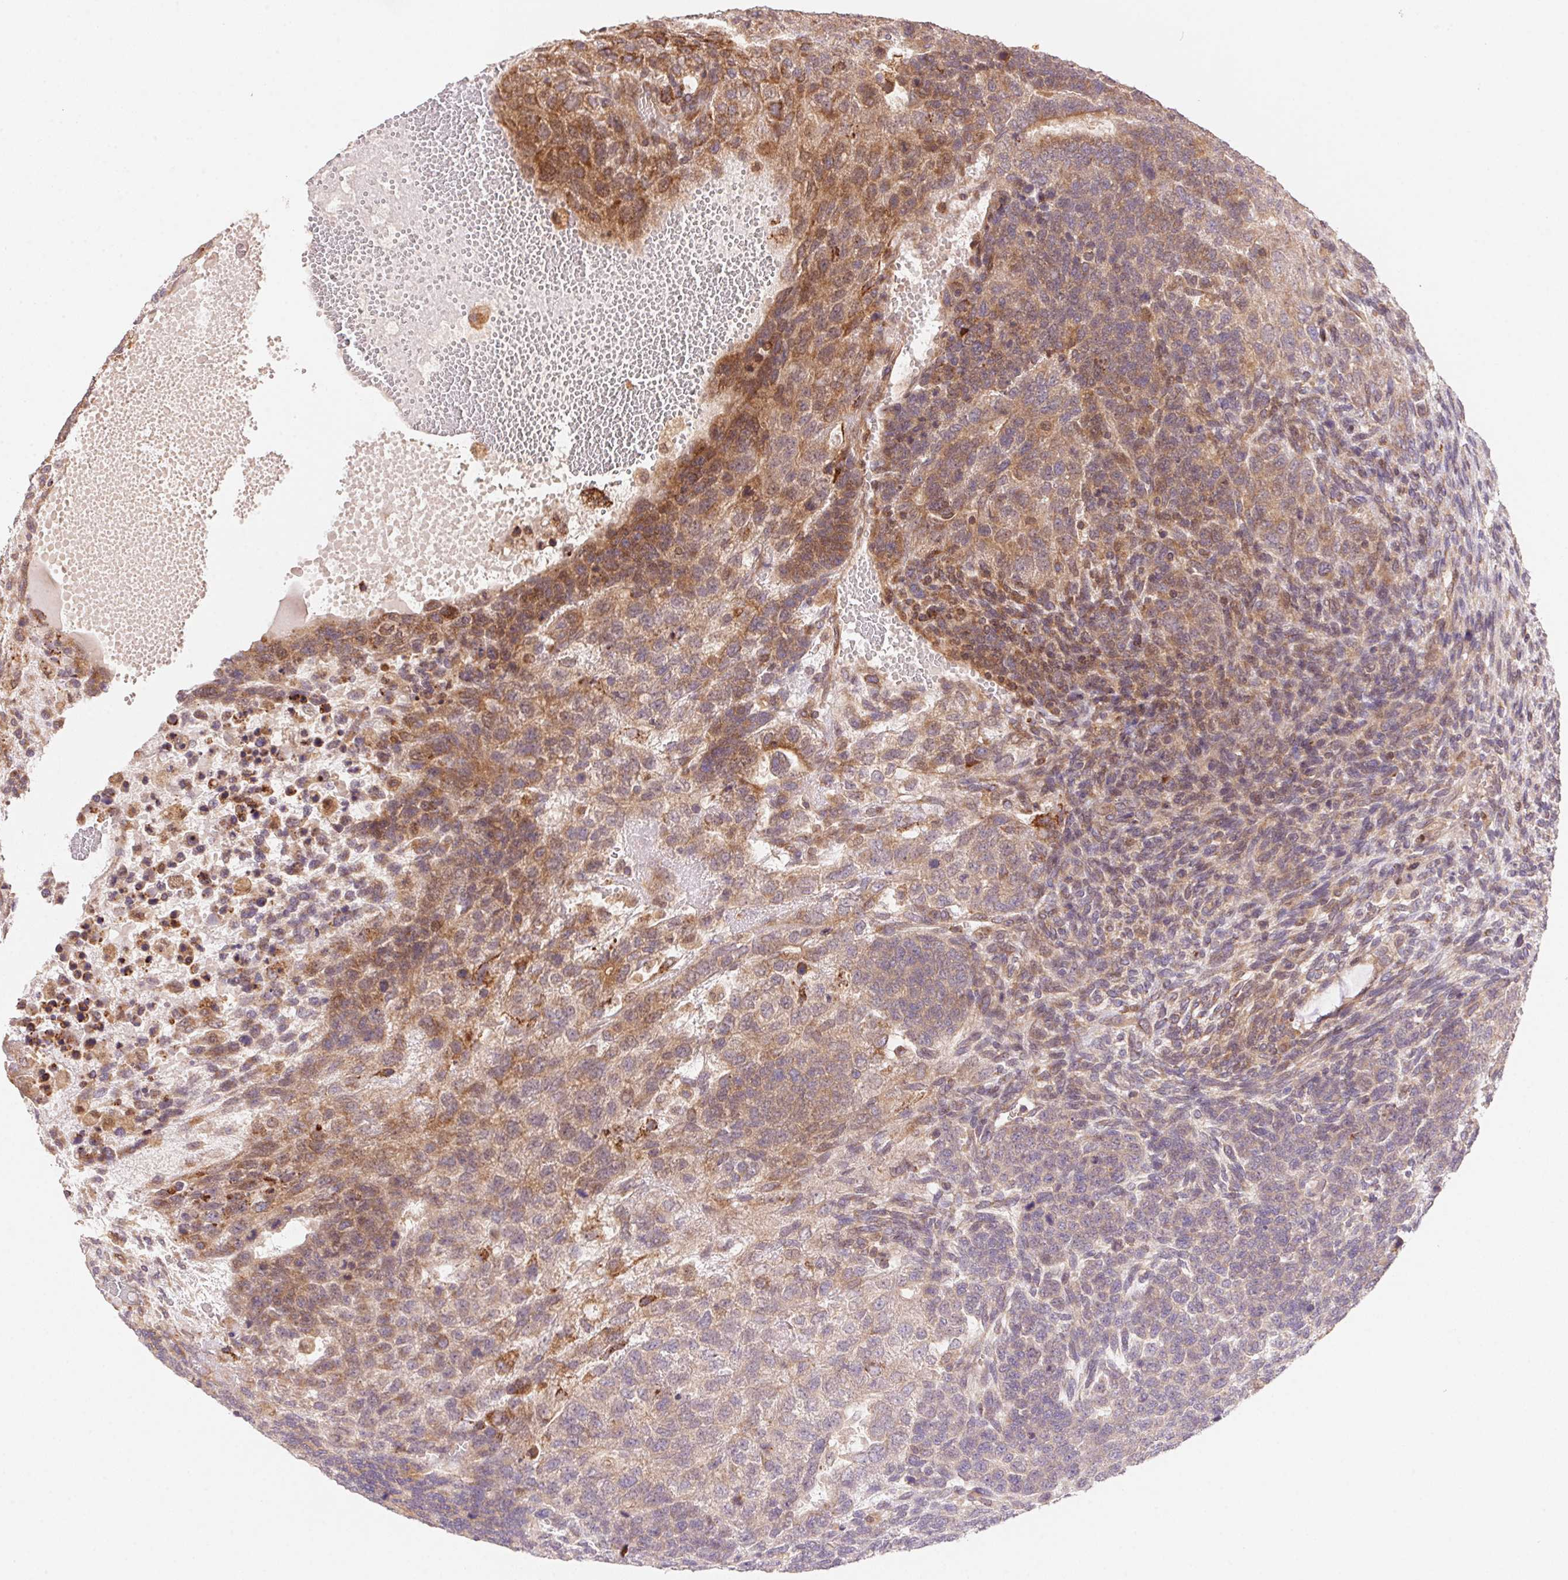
{"staining": {"intensity": "weak", "quantity": ">75%", "location": "cytoplasmic/membranous"}, "tissue": "testis cancer", "cell_type": "Tumor cells", "image_type": "cancer", "snomed": [{"axis": "morphology", "description": "Normal tissue, NOS"}, {"axis": "morphology", "description": "Carcinoma, Embryonal, NOS"}, {"axis": "topography", "description": "Testis"}, {"axis": "topography", "description": "Epididymis"}], "caption": "The histopathology image exhibits immunohistochemical staining of testis cancer (embryonal carcinoma). There is weak cytoplasmic/membranous staining is identified in approximately >75% of tumor cells.", "gene": "MEX3D", "patient": {"sex": "male", "age": 23}}